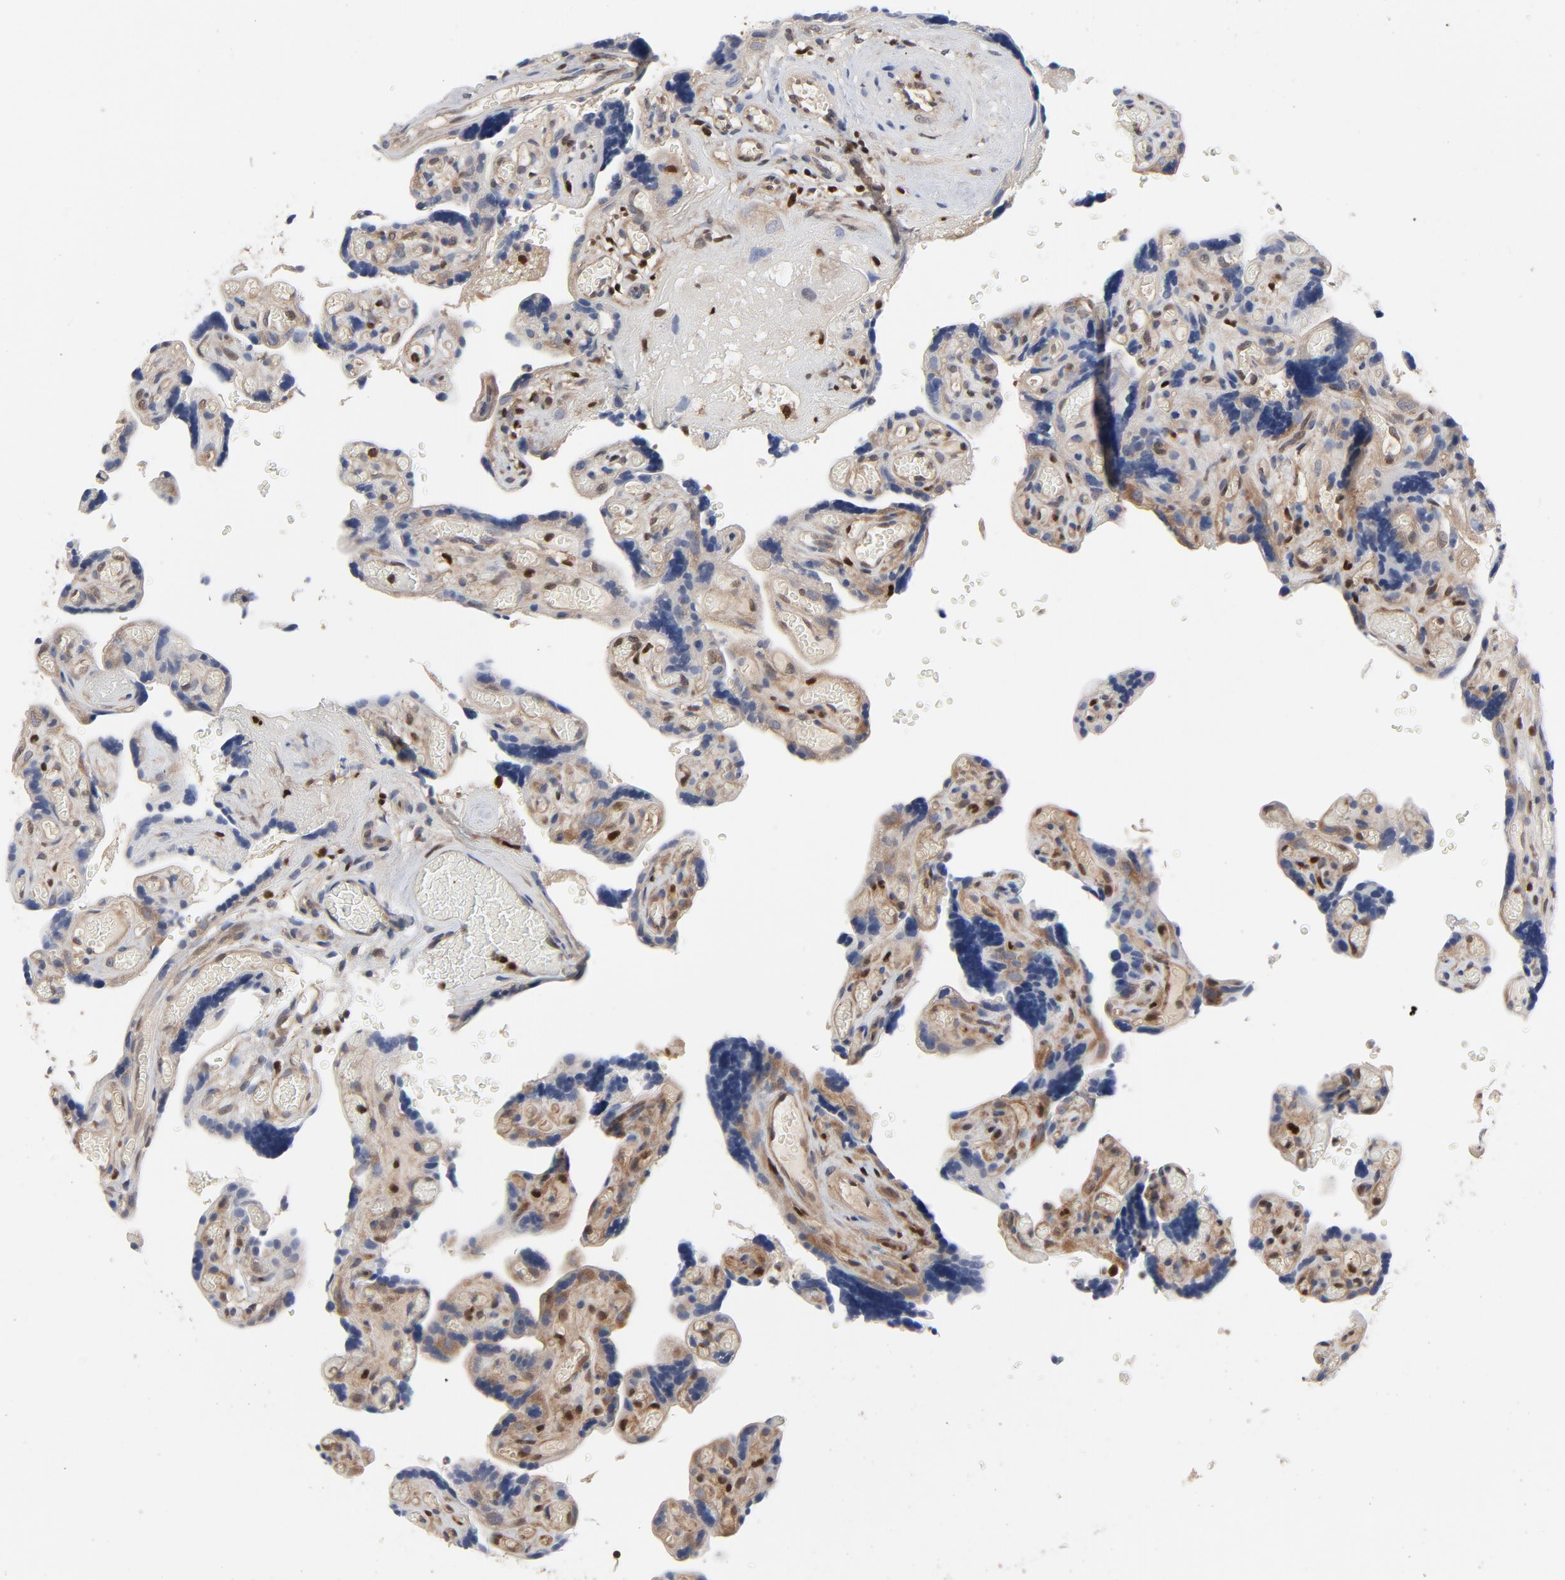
{"staining": {"intensity": "moderate", "quantity": ">75%", "location": "cytoplasmic/membranous,nuclear"}, "tissue": "placenta", "cell_type": "Decidual cells", "image_type": "normal", "snomed": [{"axis": "morphology", "description": "Normal tissue, NOS"}, {"axis": "topography", "description": "Placenta"}], "caption": "Immunohistochemistry (IHC) micrograph of unremarkable human placenta stained for a protein (brown), which exhibits medium levels of moderate cytoplasmic/membranous,nuclear expression in approximately >75% of decidual cells.", "gene": "NFKB1", "patient": {"sex": "female", "age": 30}}